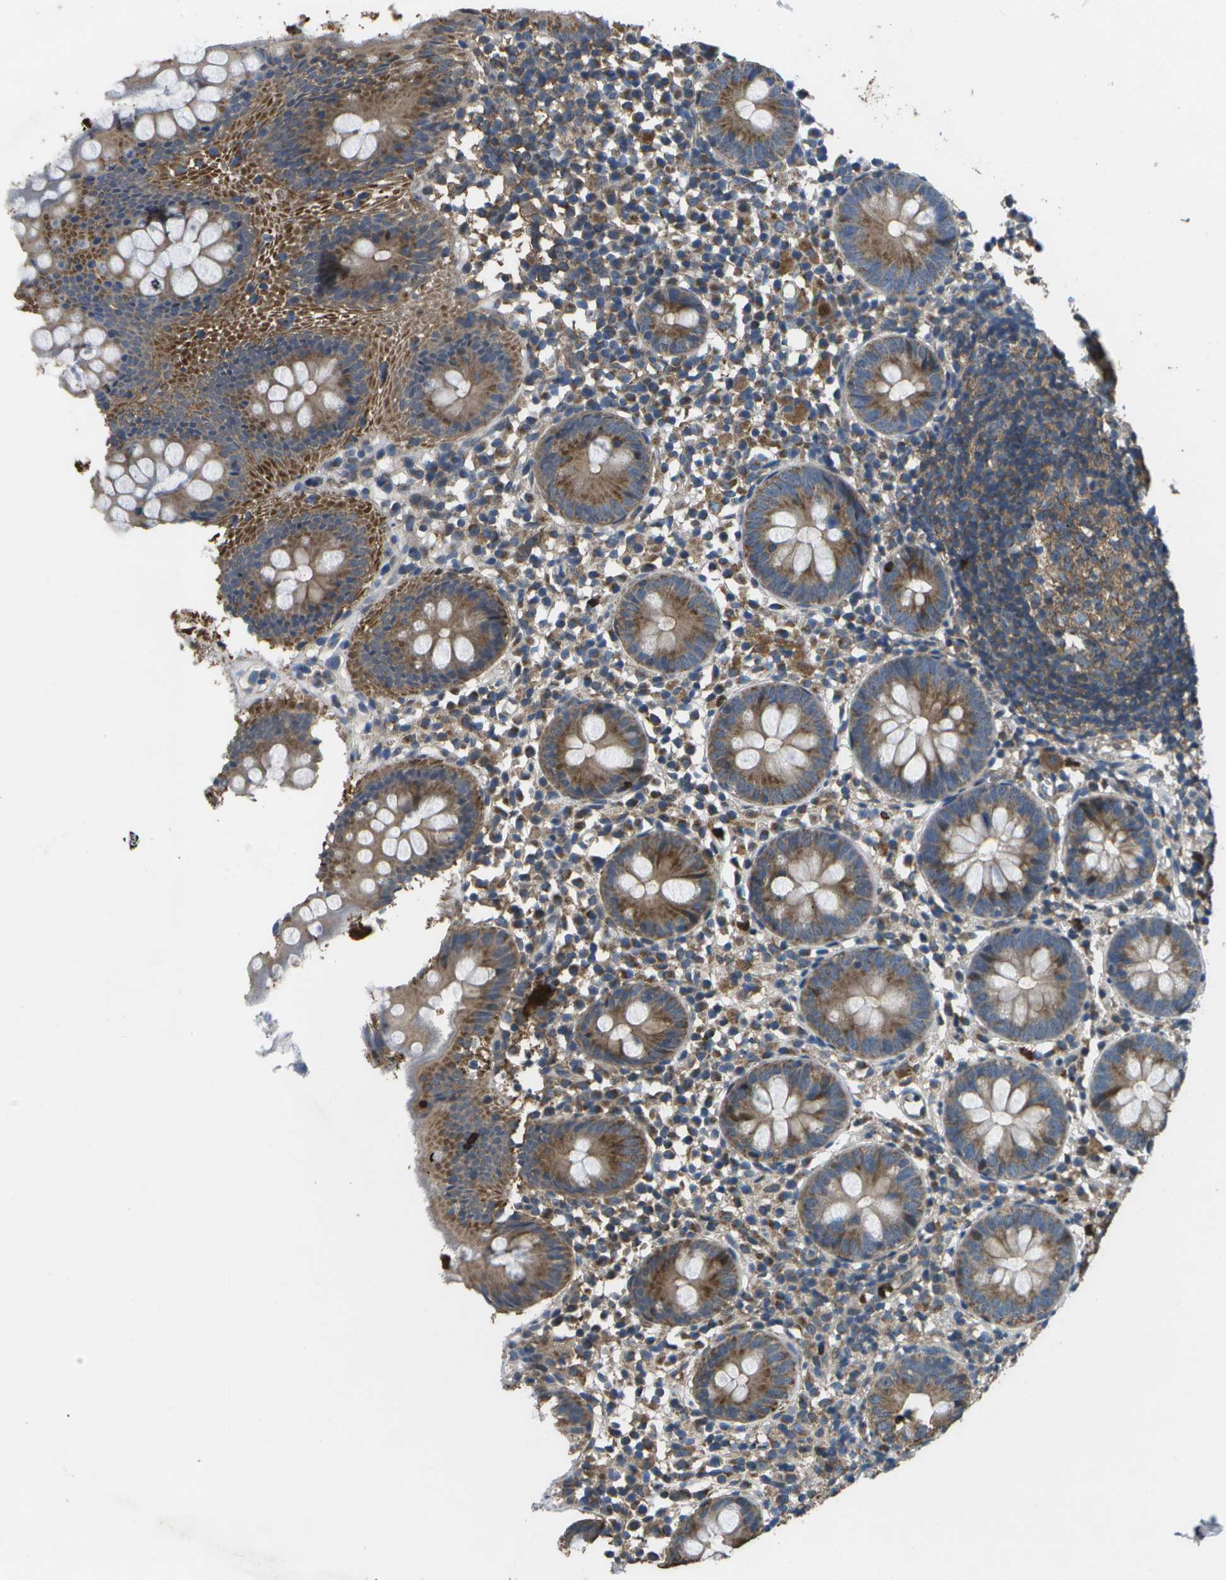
{"staining": {"intensity": "moderate", "quantity": ">75%", "location": "cytoplasmic/membranous"}, "tissue": "appendix", "cell_type": "Glandular cells", "image_type": "normal", "snomed": [{"axis": "morphology", "description": "Normal tissue, NOS"}, {"axis": "topography", "description": "Appendix"}], "caption": "Moderate cytoplasmic/membranous expression is present in approximately >75% of glandular cells in normal appendix. Nuclei are stained in blue.", "gene": "GALNT15", "patient": {"sex": "female", "age": 20}}